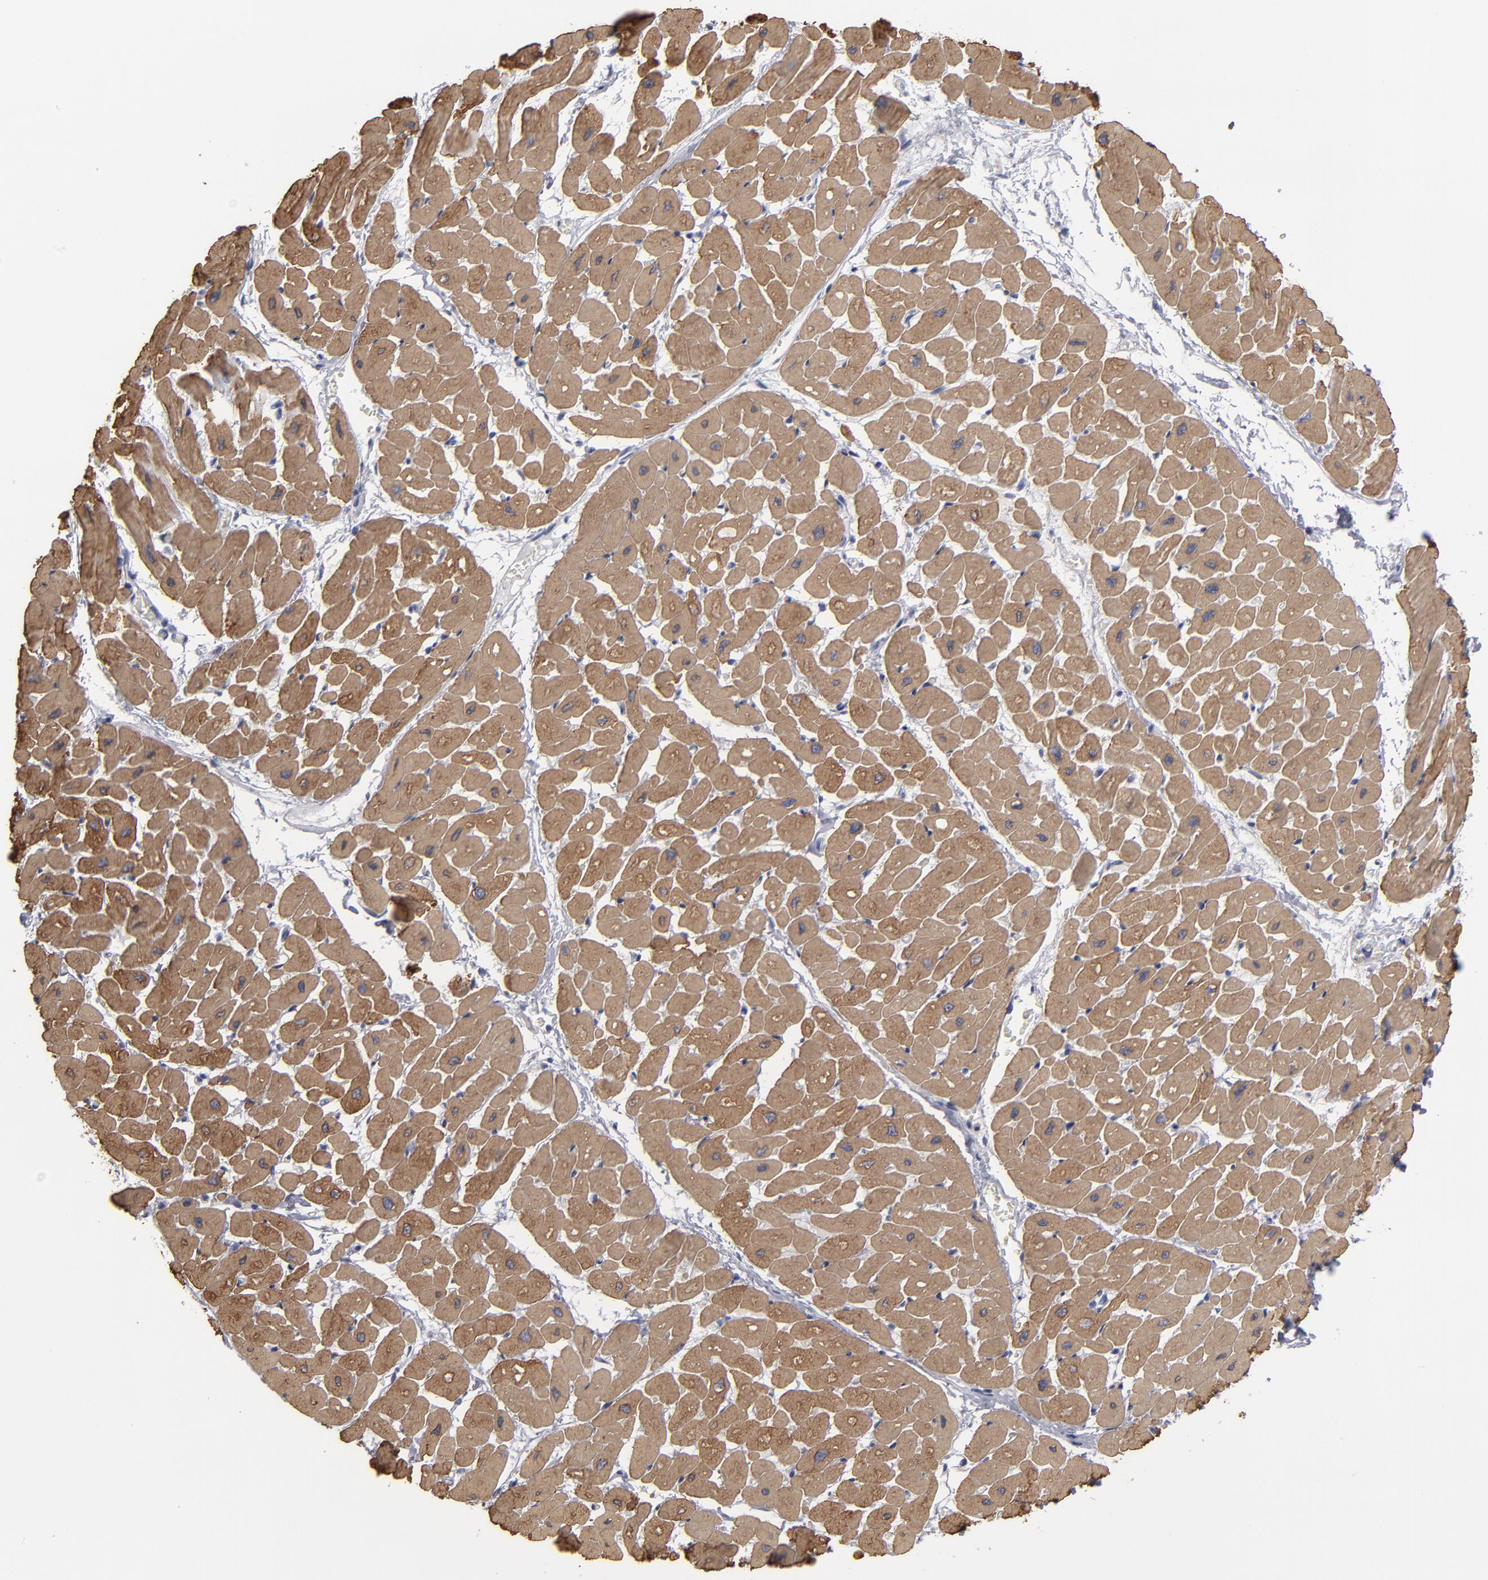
{"staining": {"intensity": "moderate", "quantity": ">75%", "location": "cytoplasmic/membranous"}, "tissue": "heart muscle", "cell_type": "Cardiomyocytes", "image_type": "normal", "snomed": [{"axis": "morphology", "description": "Normal tissue, NOS"}, {"axis": "topography", "description": "Heart"}], "caption": "IHC (DAB) staining of normal heart muscle reveals moderate cytoplasmic/membranous protein staining in about >75% of cardiomyocytes.", "gene": "CCDC80", "patient": {"sex": "male", "age": 45}}